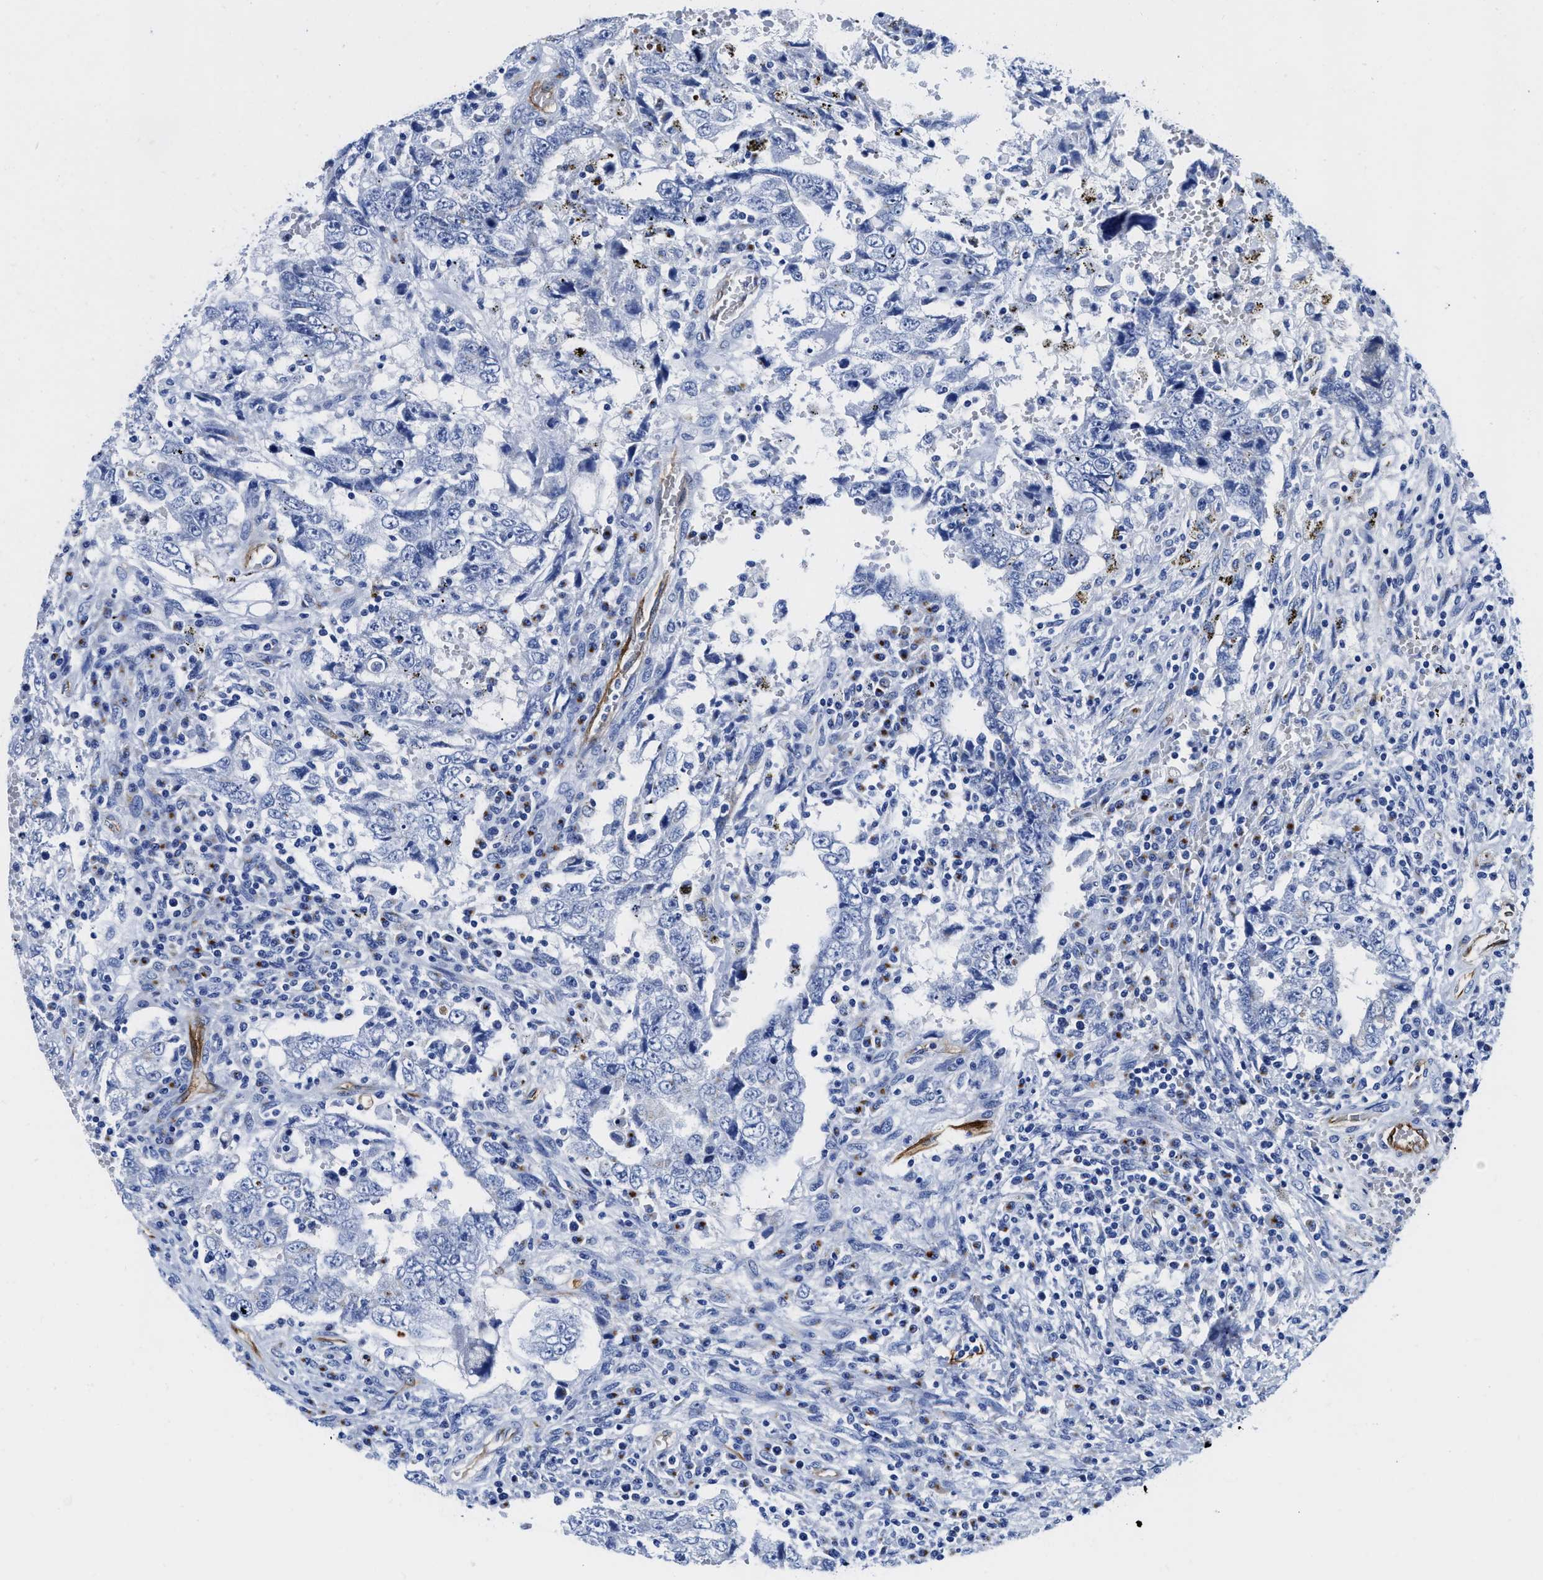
{"staining": {"intensity": "negative", "quantity": "none", "location": "none"}, "tissue": "testis cancer", "cell_type": "Tumor cells", "image_type": "cancer", "snomed": [{"axis": "morphology", "description": "Carcinoma, Embryonal, NOS"}, {"axis": "topography", "description": "Testis"}], "caption": "Immunohistochemistry (IHC) image of neoplastic tissue: testis embryonal carcinoma stained with DAB exhibits no significant protein positivity in tumor cells.", "gene": "TVP23B", "patient": {"sex": "male", "age": 26}}